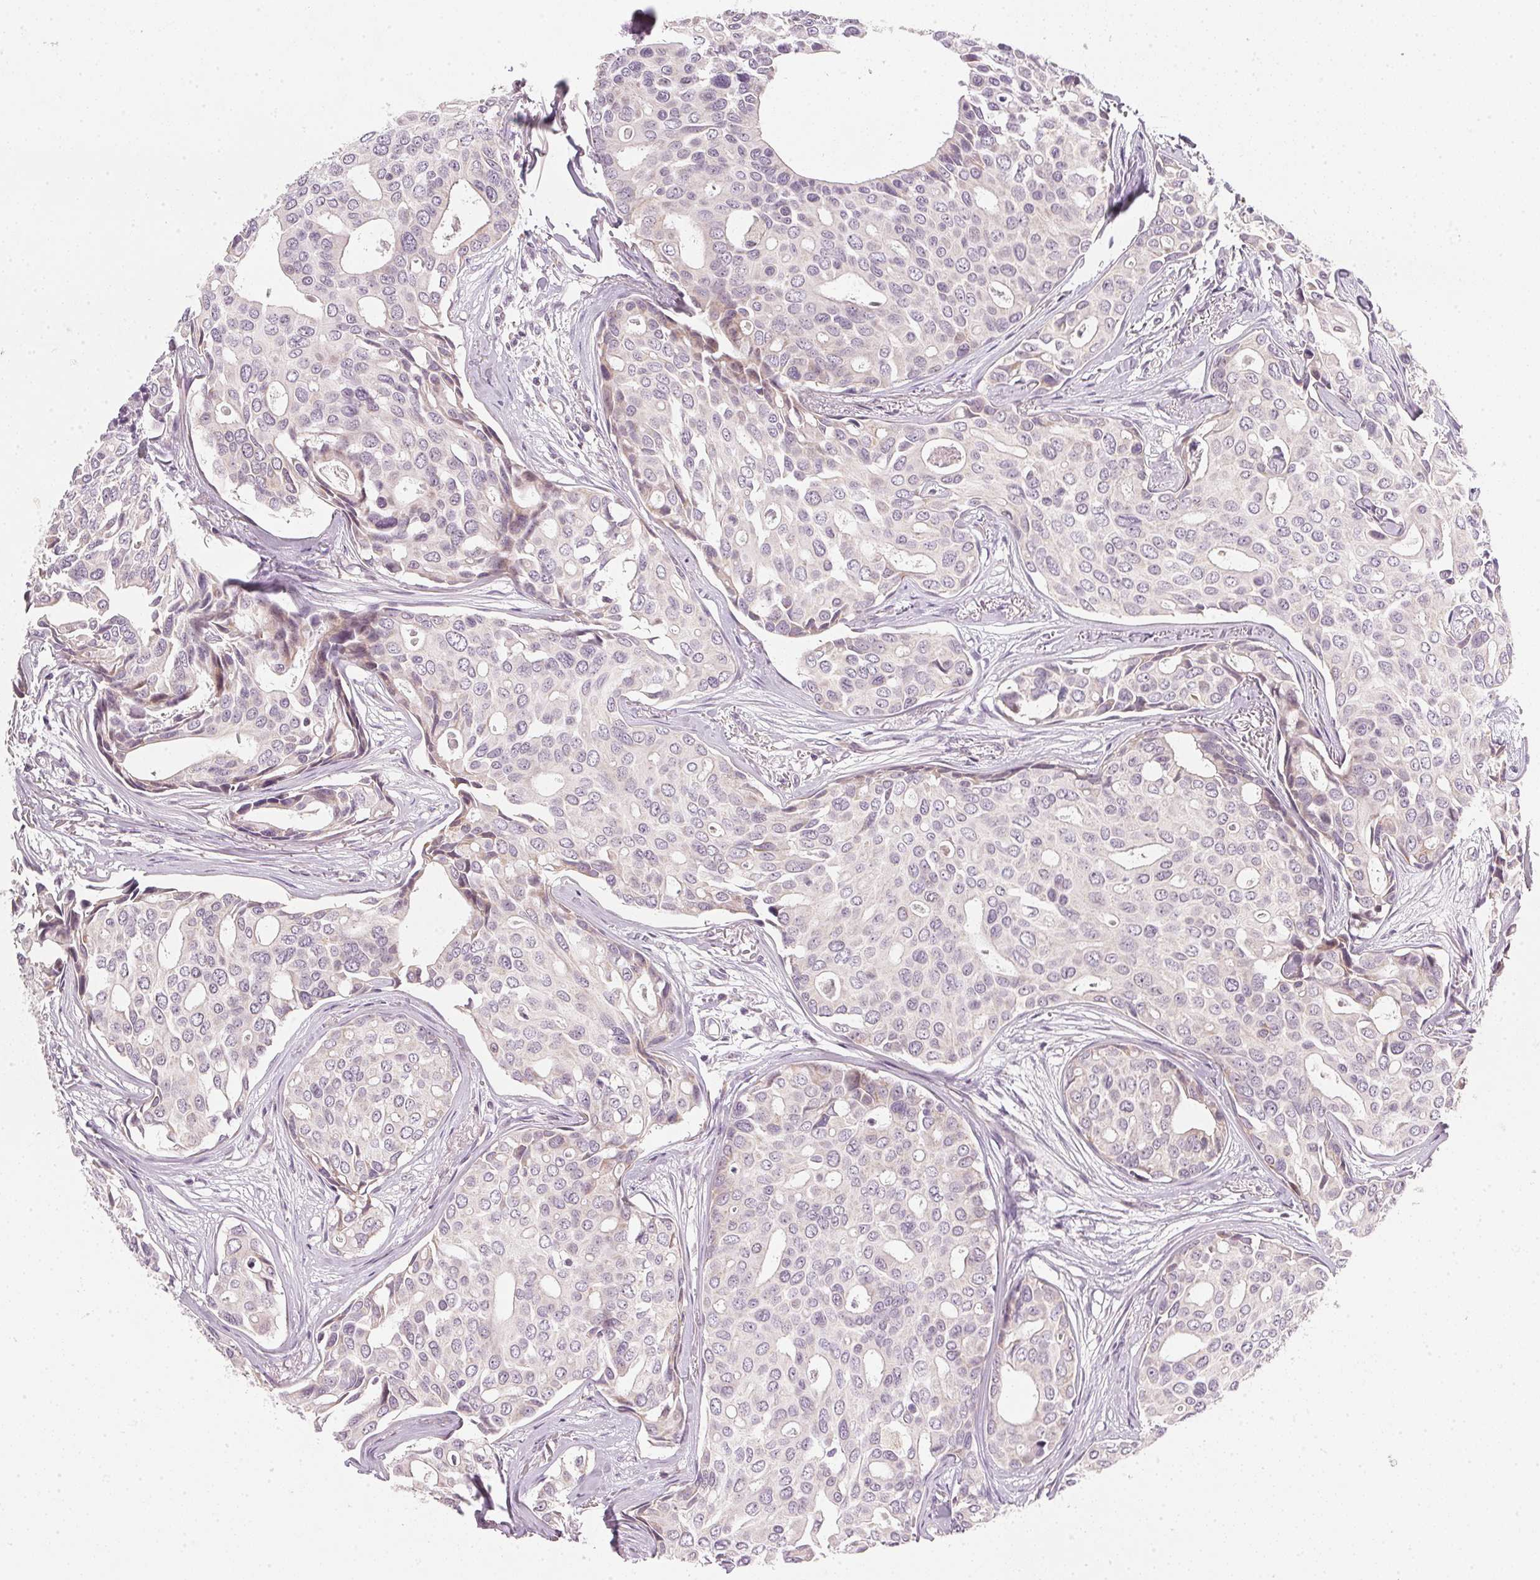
{"staining": {"intensity": "weak", "quantity": "<25%", "location": "cytoplasmic/membranous"}, "tissue": "breast cancer", "cell_type": "Tumor cells", "image_type": "cancer", "snomed": [{"axis": "morphology", "description": "Duct carcinoma"}, {"axis": "topography", "description": "Breast"}], "caption": "This is an IHC micrograph of human breast cancer (intraductal carcinoma). There is no positivity in tumor cells.", "gene": "COQ7", "patient": {"sex": "female", "age": 54}}